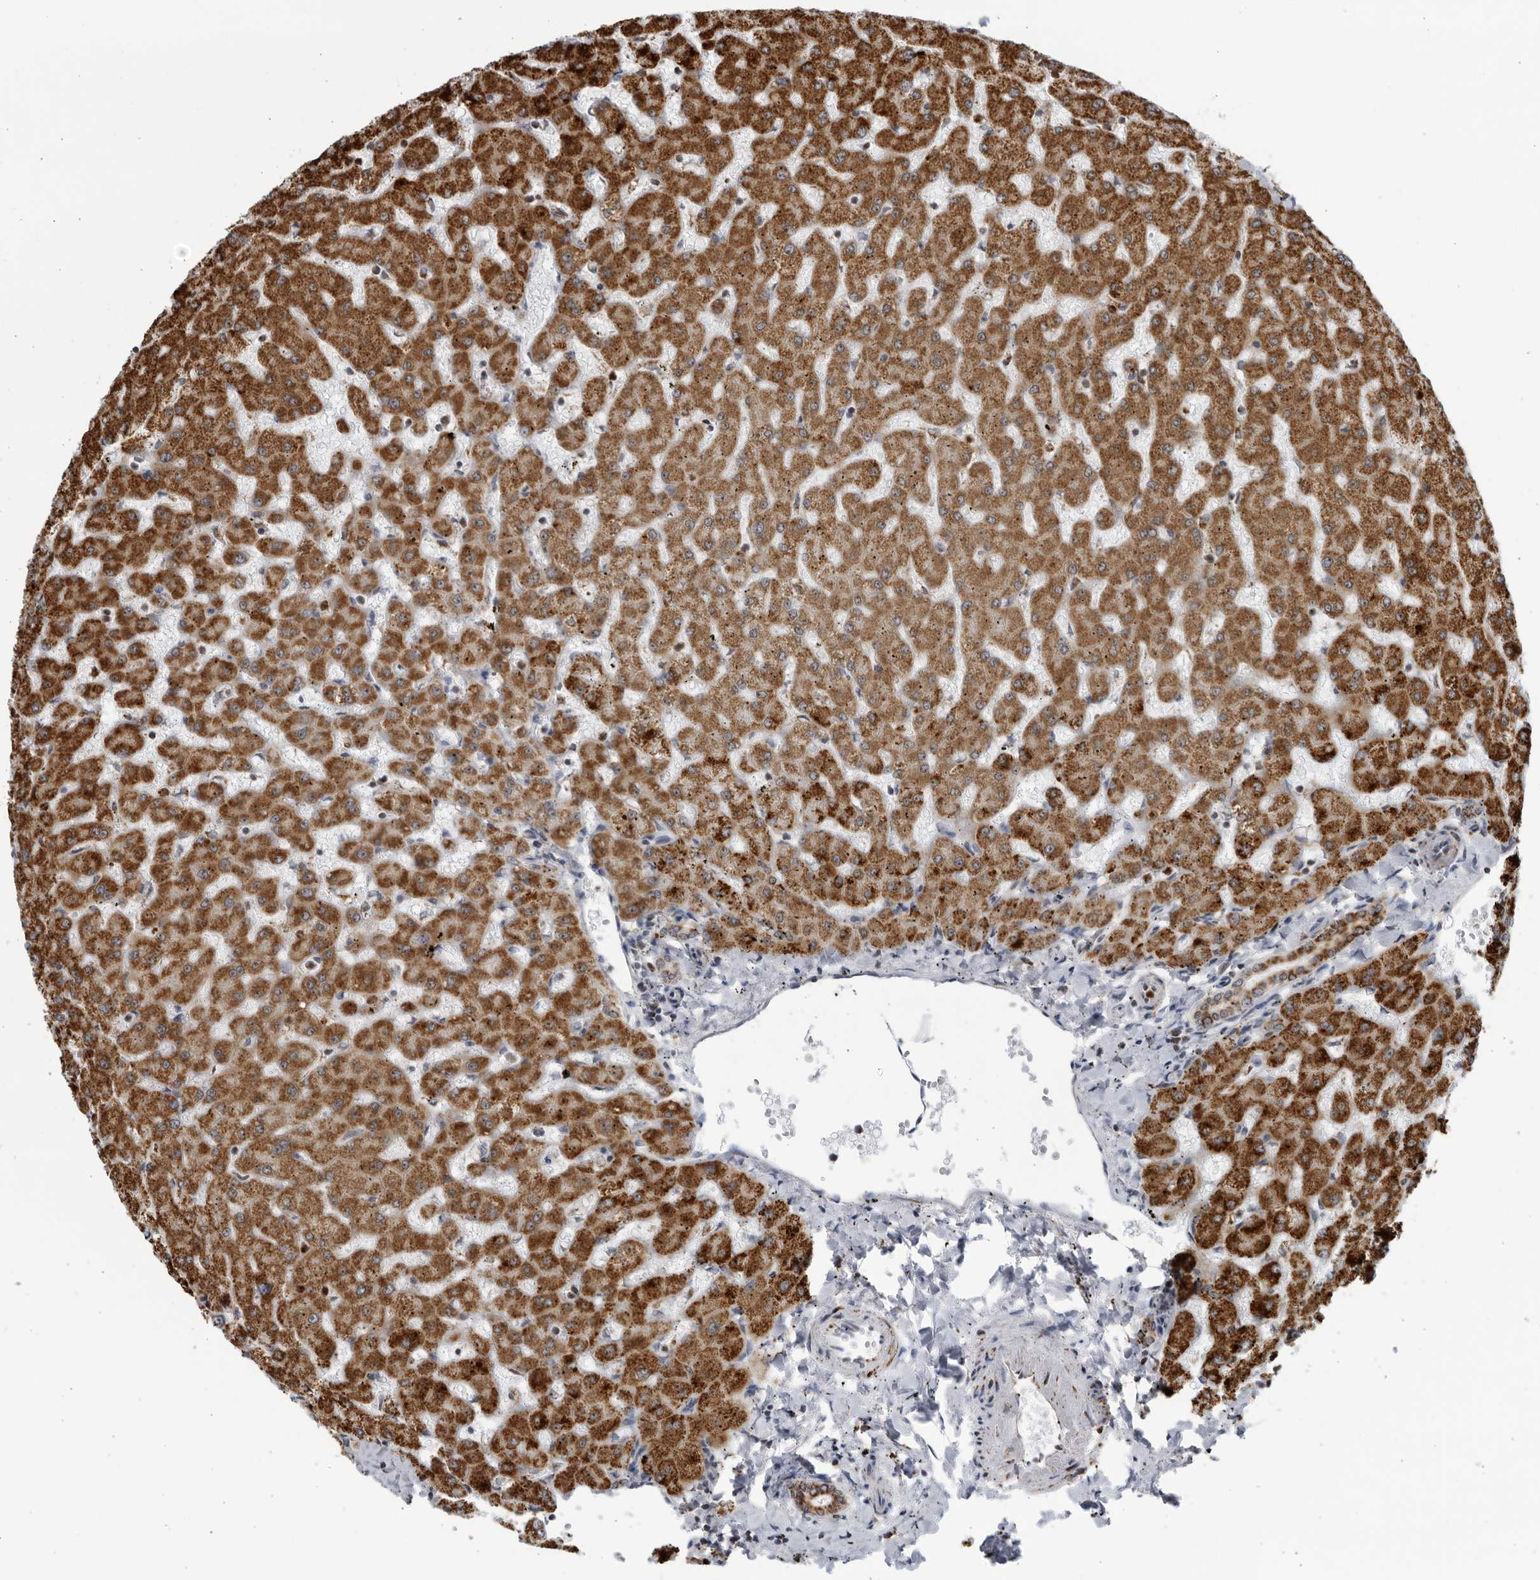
{"staining": {"intensity": "moderate", "quantity": ">75%", "location": "cytoplasmic/membranous"}, "tissue": "liver", "cell_type": "Cholangiocytes", "image_type": "normal", "snomed": [{"axis": "morphology", "description": "Normal tissue, NOS"}, {"axis": "topography", "description": "Liver"}], "caption": "Protein expression analysis of unremarkable liver displays moderate cytoplasmic/membranous expression in about >75% of cholangiocytes.", "gene": "RBM34", "patient": {"sex": "female", "age": 63}}